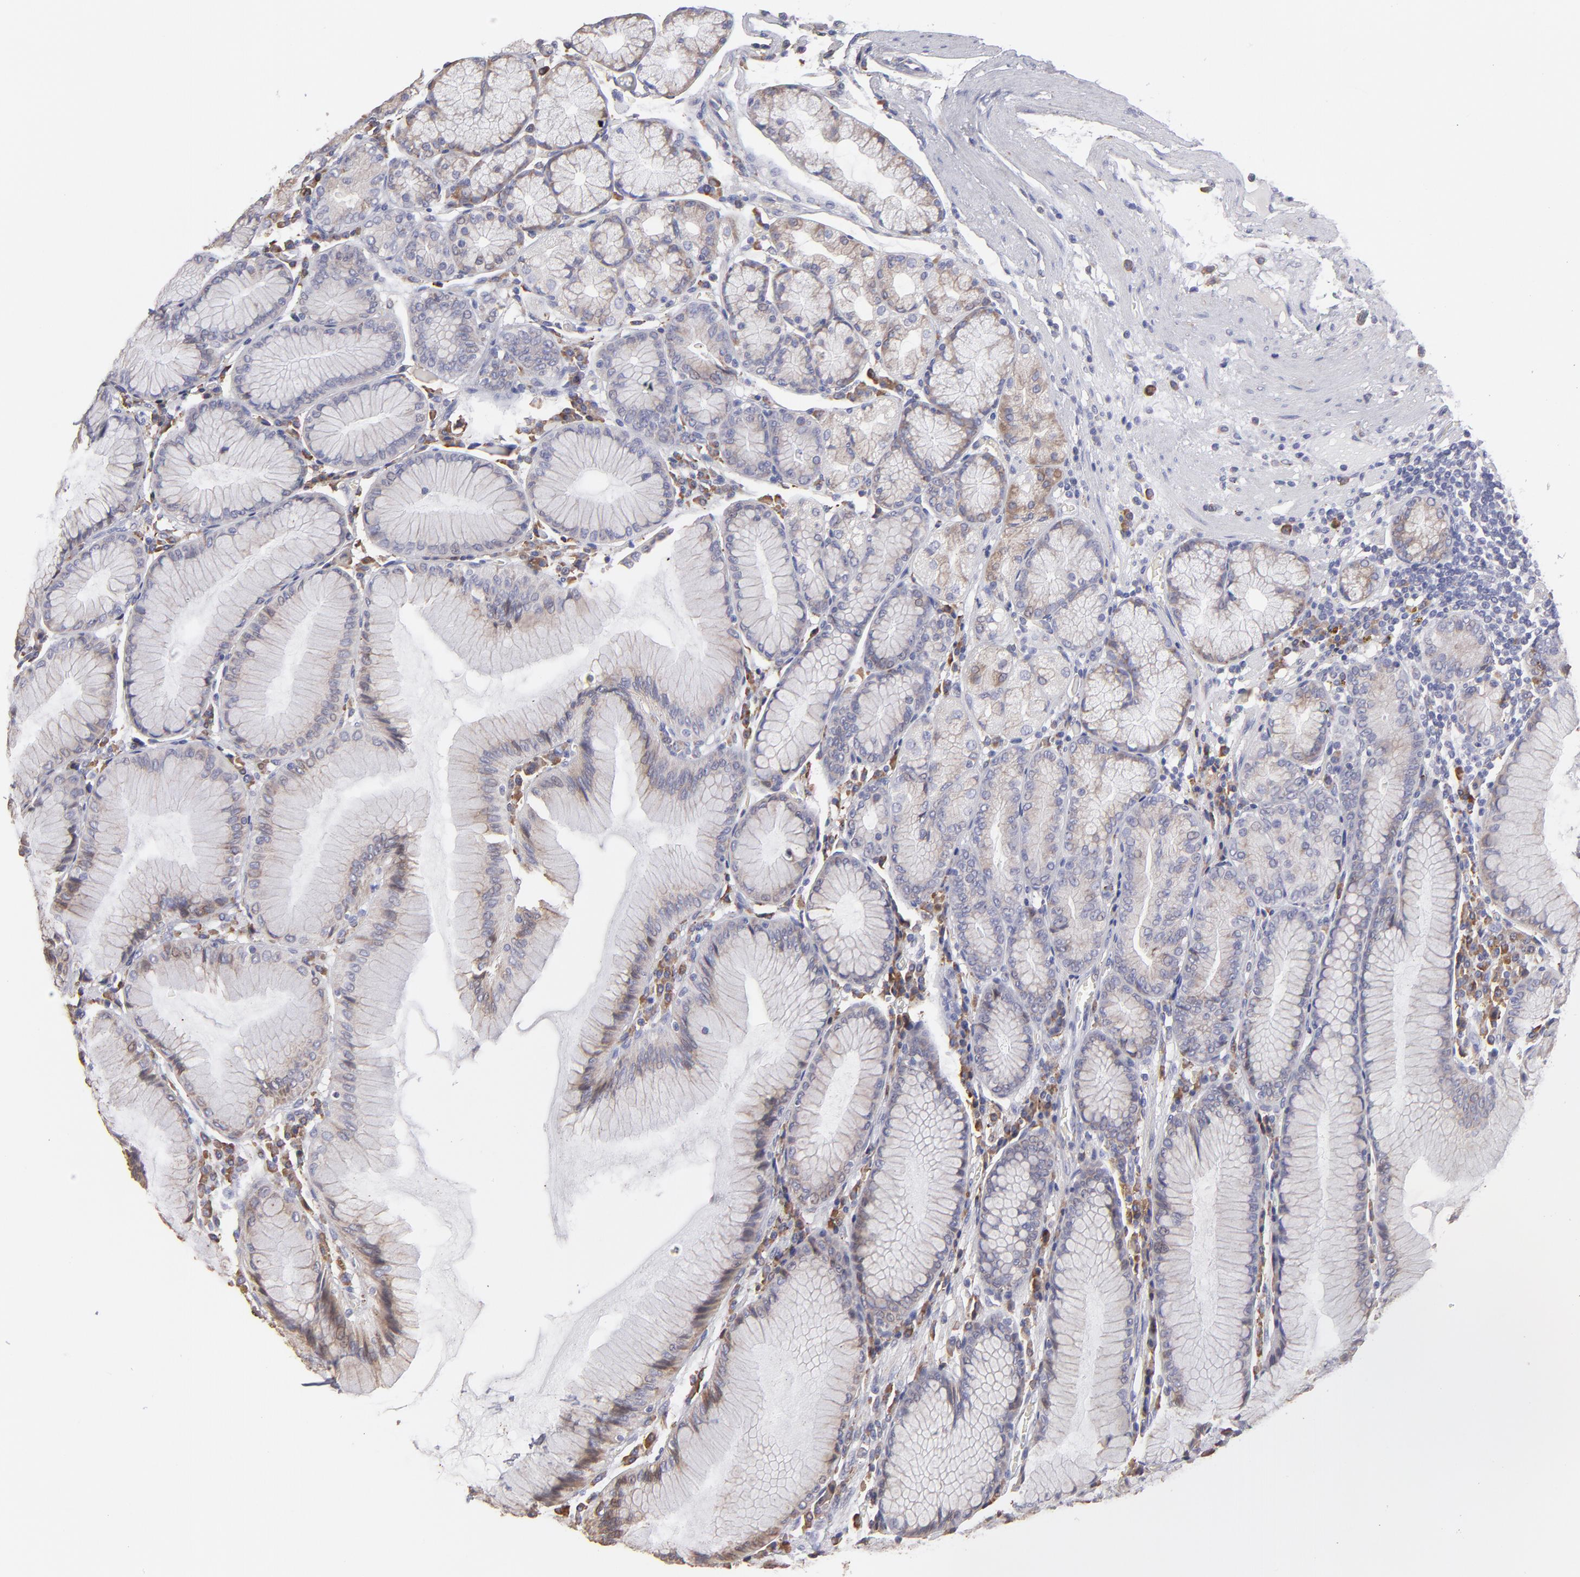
{"staining": {"intensity": "weak", "quantity": "25%-75%", "location": "cytoplasmic/membranous"}, "tissue": "stomach", "cell_type": "Glandular cells", "image_type": "normal", "snomed": [{"axis": "morphology", "description": "Normal tissue, NOS"}, {"axis": "topography", "description": "Stomach, lower"}], "caption": "A low amount of weak cytoplasmic/membranous positivity is present in about 25%-75% of glandular cells in normal stomach. The staining is performed using DAB (3,3'-diaminobenzidine) brown chromogen to label protein expression. The nuclei are counter-stained blue using hematoxylin.", "gene": "CALR", "patient": {"sex": "female", "age": 93}}